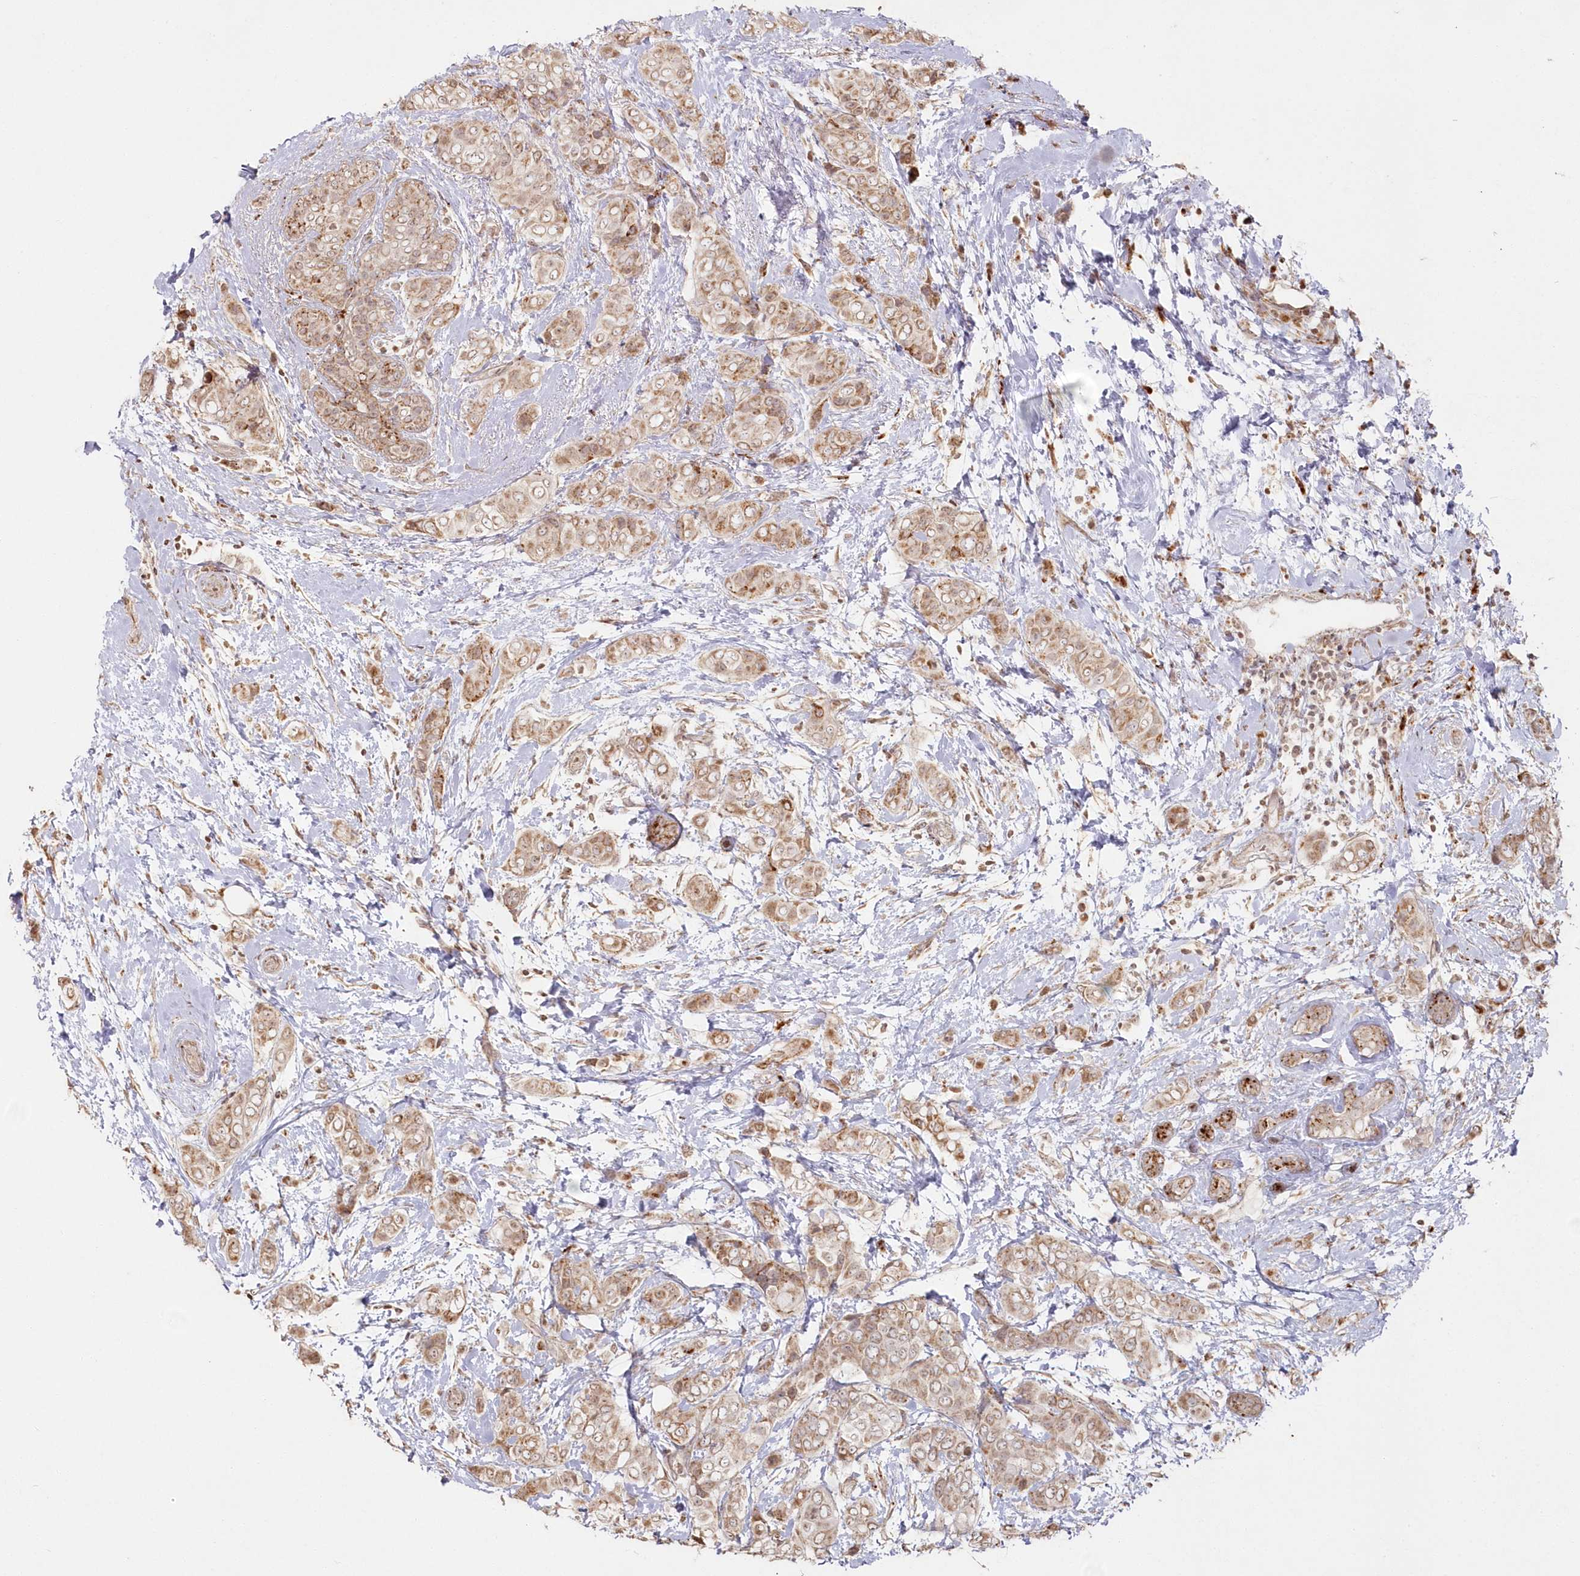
{"staining": {"intensity": "weak", "quantity": ">75%", "location": "cytoplasmic/membranous"}, "tissue": "breast cancer", "cell_type": "Tumor cells", "image_type": "cancer", "snomed": [{"axis": "morphology", "description": "Lobular carcinoma"}, {"axis": "topography", "description": "Breast"}], "caption": "Breast cancer tissue reveals weak cytoplasmic/membranous staining in about >75% of tumor cells, visualized by immunohistochemistry.", "gene": "ARSB", "patient": {"sex": "female", "age": 51}}